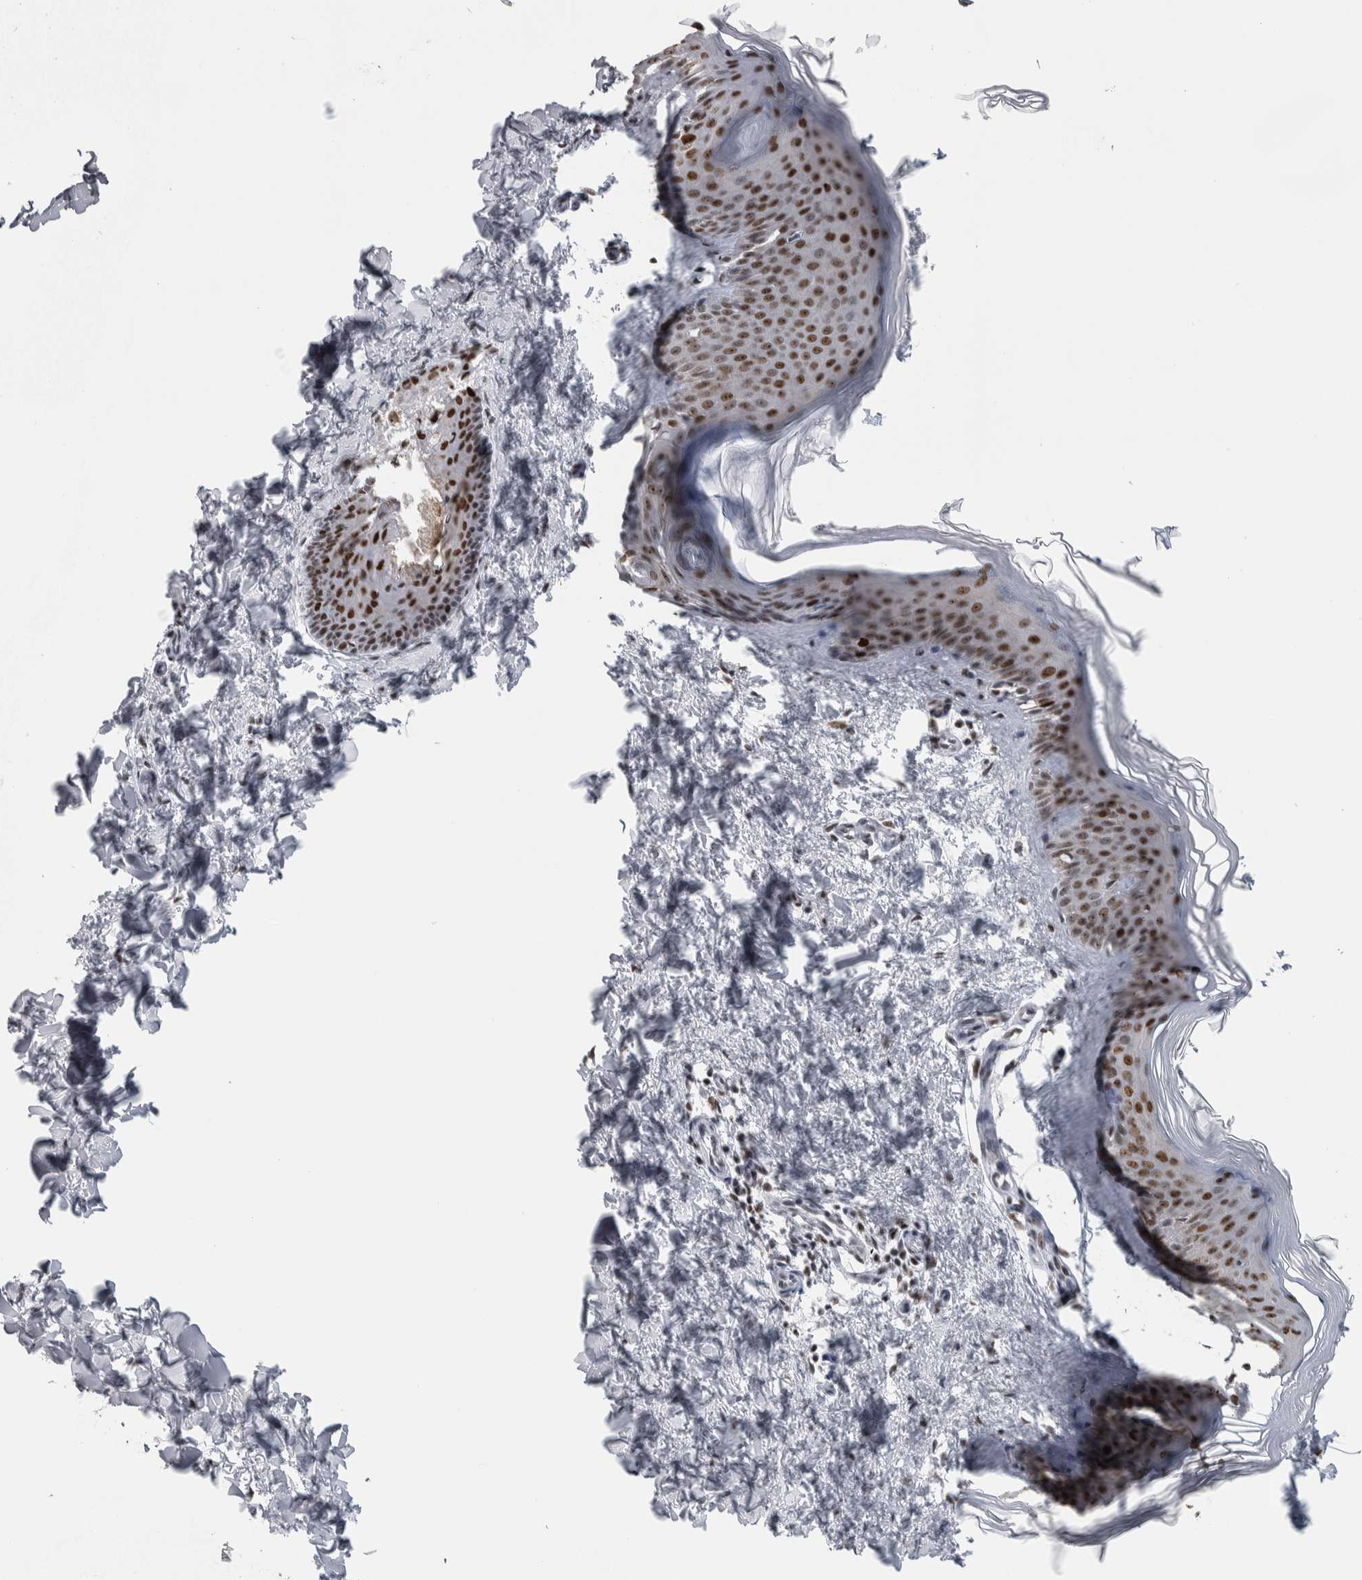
{"staining": {"intensity": "moderate", "quantity": ">75%", "location": "nuclear"}, "tissue": "skin", "cell_type": "Fibroblasts", "image_type": "normal", "snomed": [{"axis": "morphology", "description": "Normal tissue, NOS"}, {"axis": "topography", "description": "Skin"}], "caption": "Fibroblasts demonstrate moderate nuclear expression in about >75% of cells in normal skin.", "gene": "TOP2B", "patient": {"sex": "female", "age": 27}}